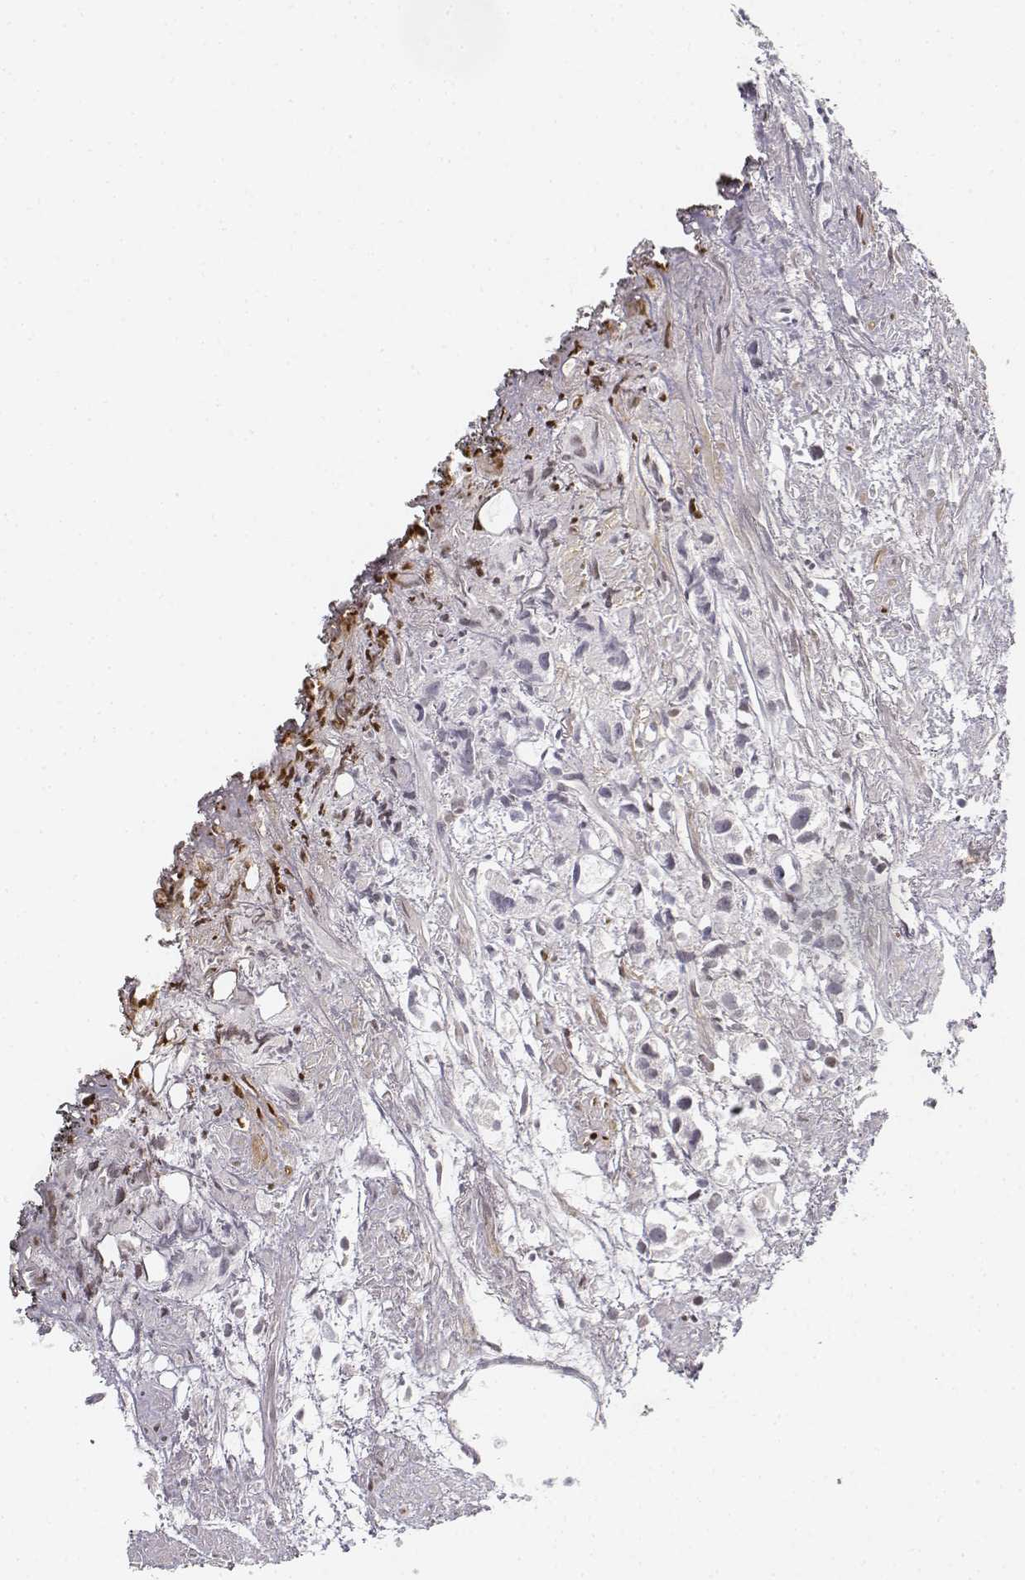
{"staining": {"intensity": "negative", "quantity": "none", "location": "none"}, "tissue": "prostate cancer", "cell_type": "Tumor cells", "image_type": "cancer", "snomed": [{"axis": "morphology", "description": "Adenocarcinoma, High grade"}, {"axis": "topography", "description": "Prostate"}], "caption": "Protein analysis of high-grade adenocarcinoma (prostate) displays no significant positivity in tumor cells.", "gene": "KRT84", "patient": {"sex": "male", "age": 68}}